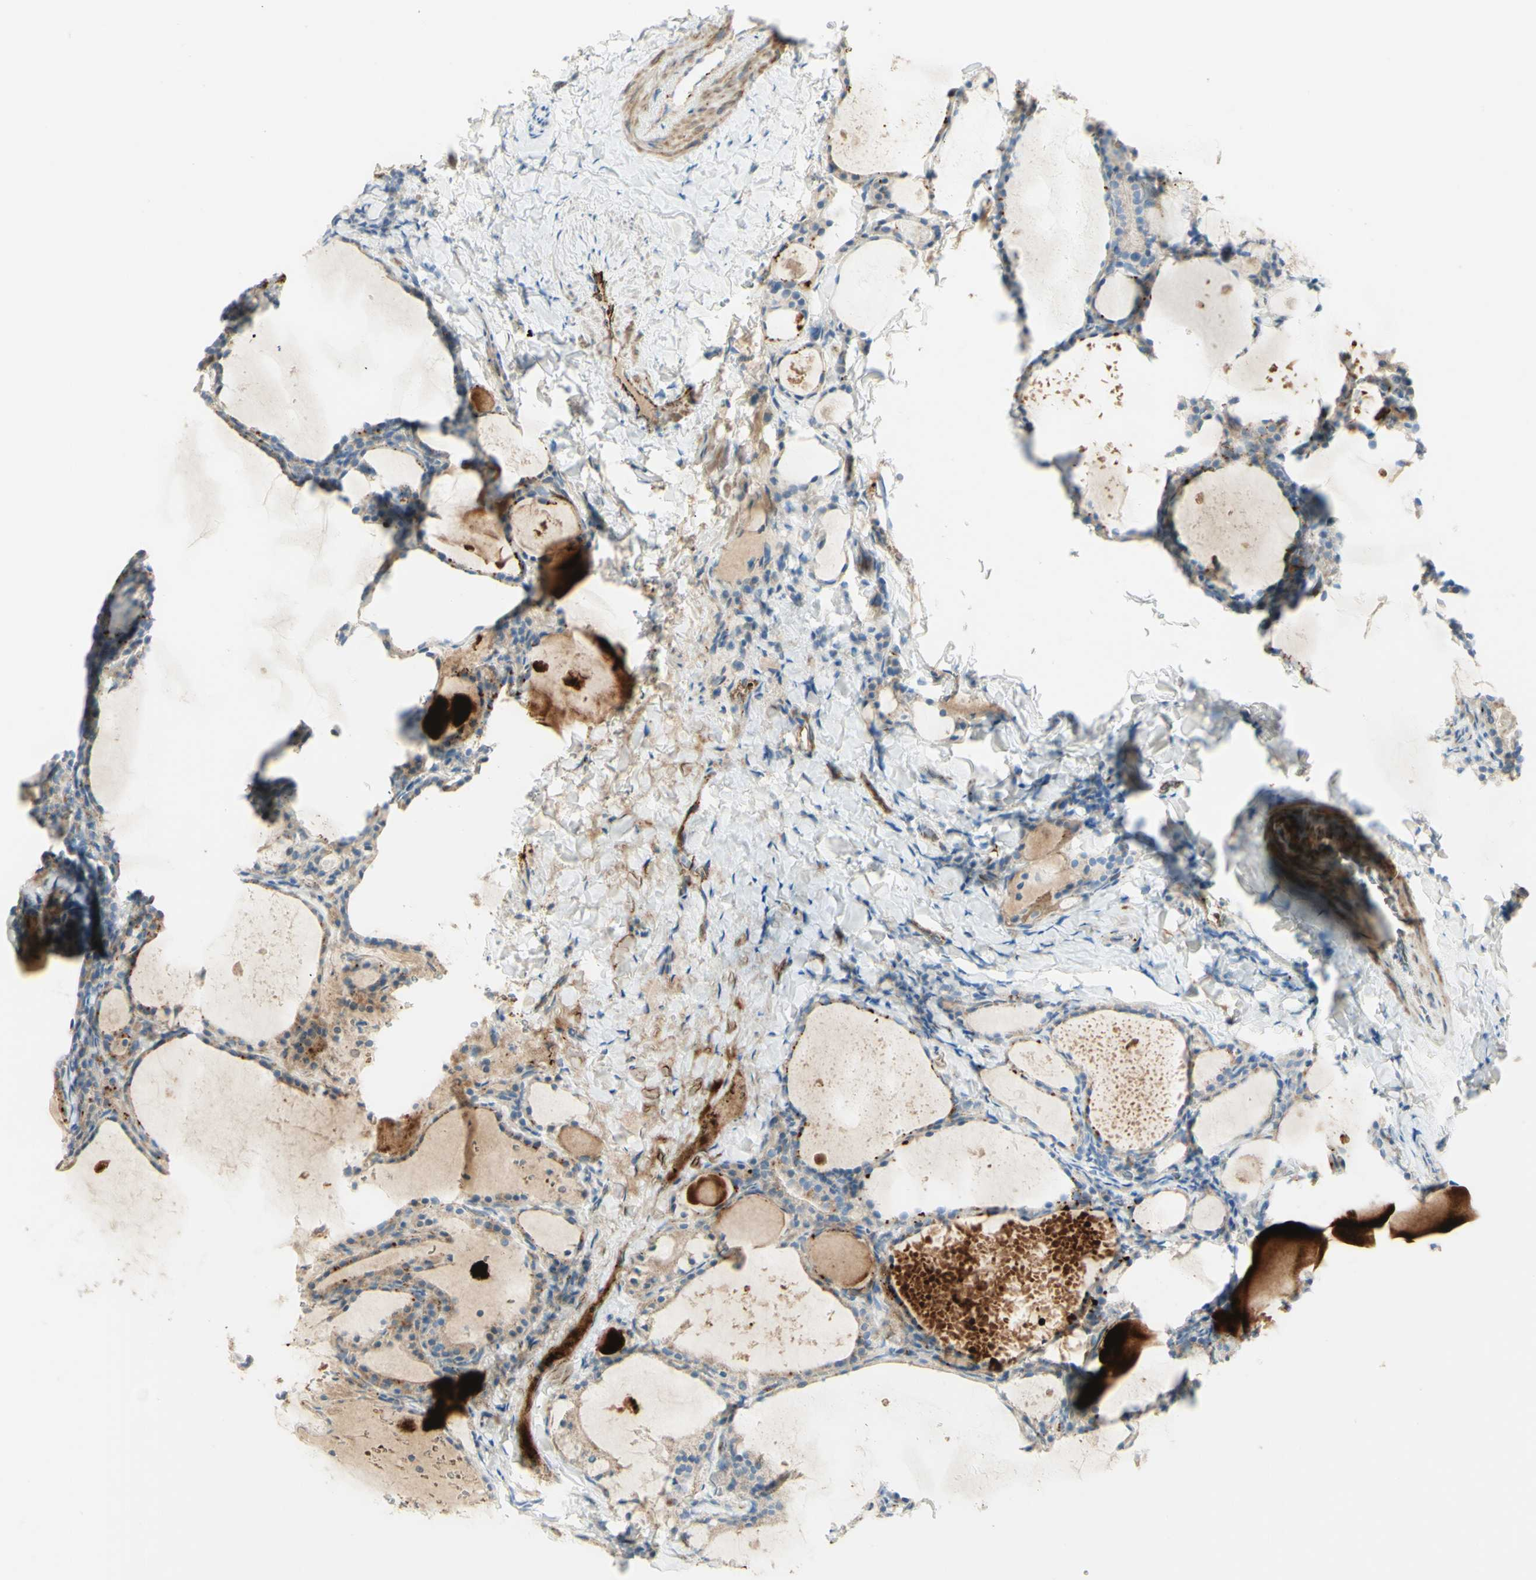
{"staining": {"intensity": "weak", "quantity": ">75%", "location": "cytoplasmic/membranous"}, "tissue": "thyroid cancer", "cell_type": "Tumor cells", "image_type": "cancer", "snomed": [{"axis": "morphology", "description": "Papillary adenocarcinoma, NOS"}, {"axis": "topography", "description": "Thyroid gland"}], "caption": "Tumor cells demonstrate low levels of weak cytoplasmic/membranous expression in about >75% of cells in thyroid cancer (papillary adenocarcinoma). (Stains: DAB (3,3'-diaminobenzidine) in brown, nuclei in blue, Microscopy: brightfield microscopy at high magnification).", "gene": "GAN", "patient": {"sex": "female", "age": 42}}